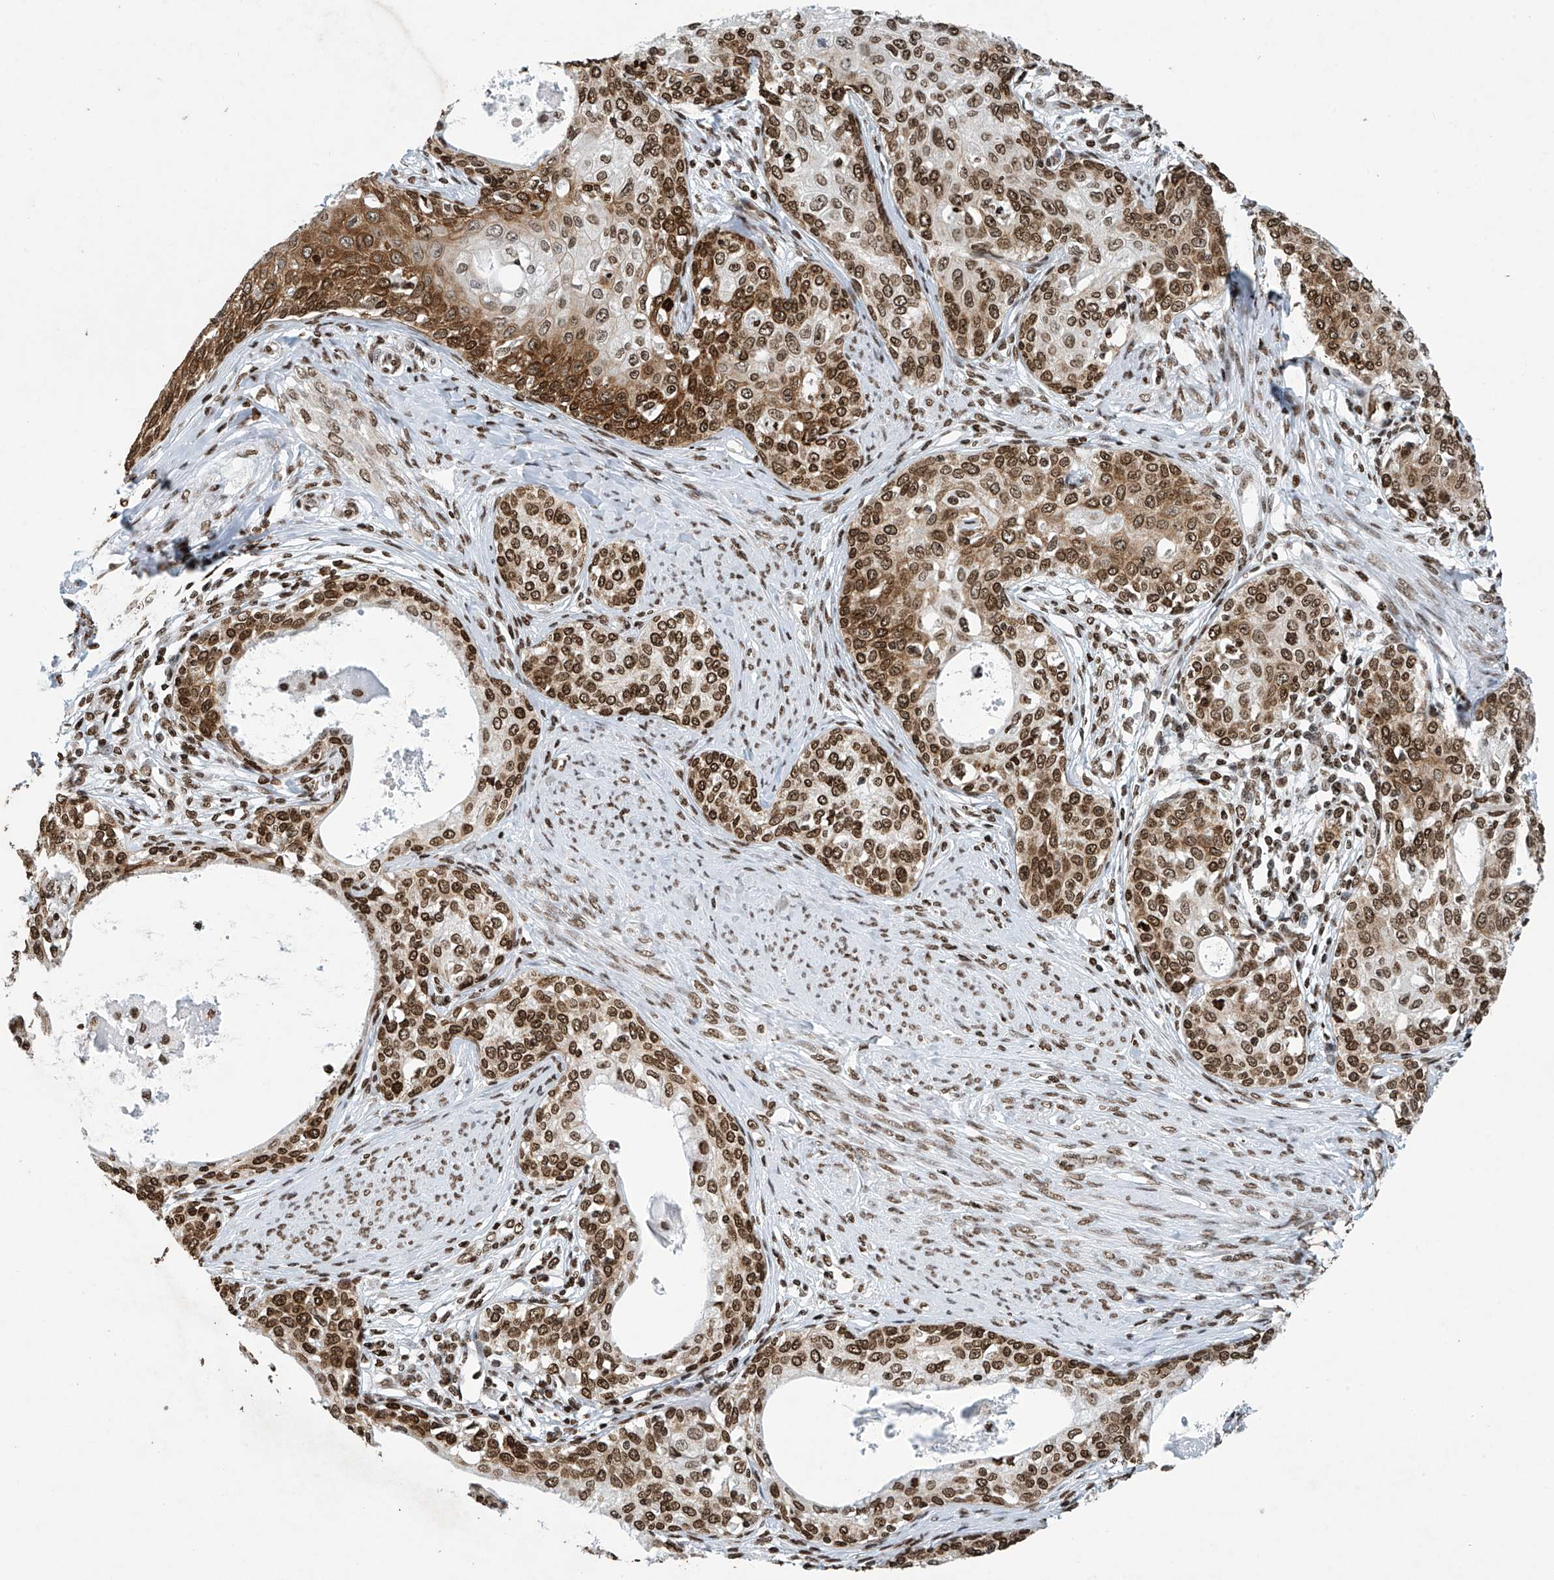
{"staining": {"intensity": "strong", "quantity": ">75%", "location": "cytoplasmic/membranous,nuclear"}, "tissue": "cervical cancer", "cell_type": "Tumor cells", "image_type": "cancer", "snomed": [{"axis": "morphology", "description": "Squamous cell carcinoma, NOS"}, {"axis": "morphology", "description": "Adenocarcinoma, NOS"}, {"axis": "topography", "description": "Cervix"}], "caption": "Immunohistochemical staining of adenocarcinoma (cervical) demonstrates high levels of strong cytoplasmic/membranous and nuclear protein staining in about >75% of tumor cells.", "gene": "H4C16", "patient": {"sex": "female", "age": 52}}